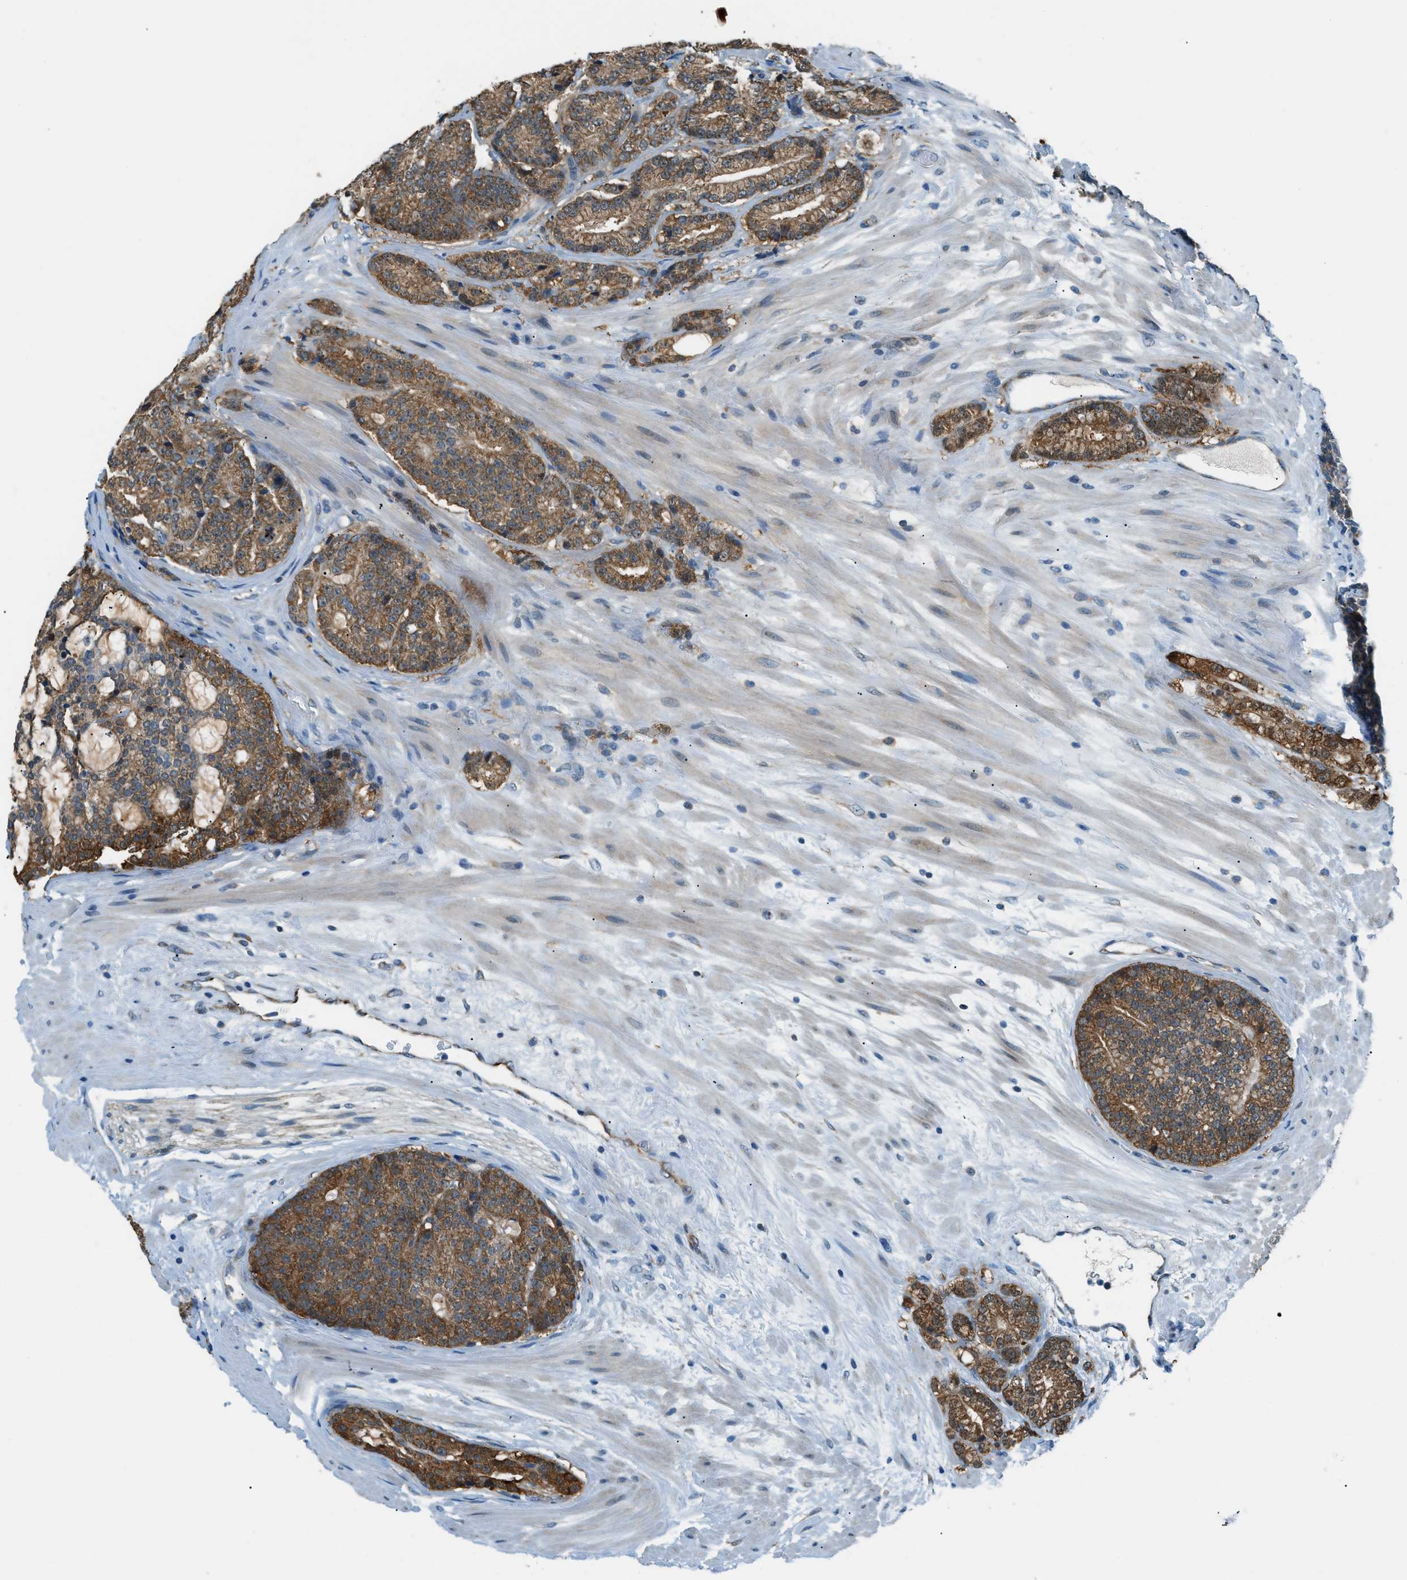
{"staining": {"intensity": "moderate", "quantity": ">75%", "location": "cytoplasmic/membranous"}, "tissue": "prostate cancer", "cell_type": "Tumor cells", "image_type": "cancer", "snomed": [{"axis": "morphology", "description": "Adenocarcinoma, High grade"}, {"axis": "topography", "description": "Prostate"}], "caption": "Protein analysis of prostate cancer (adenocarcinoma (high-grade)) tissue demonstrates moderate cytoplasmic/membranous staining in approximately >75% of tumor cells.", "gene": "PIGG", "patient": {"sex": "male", "age": 61}}